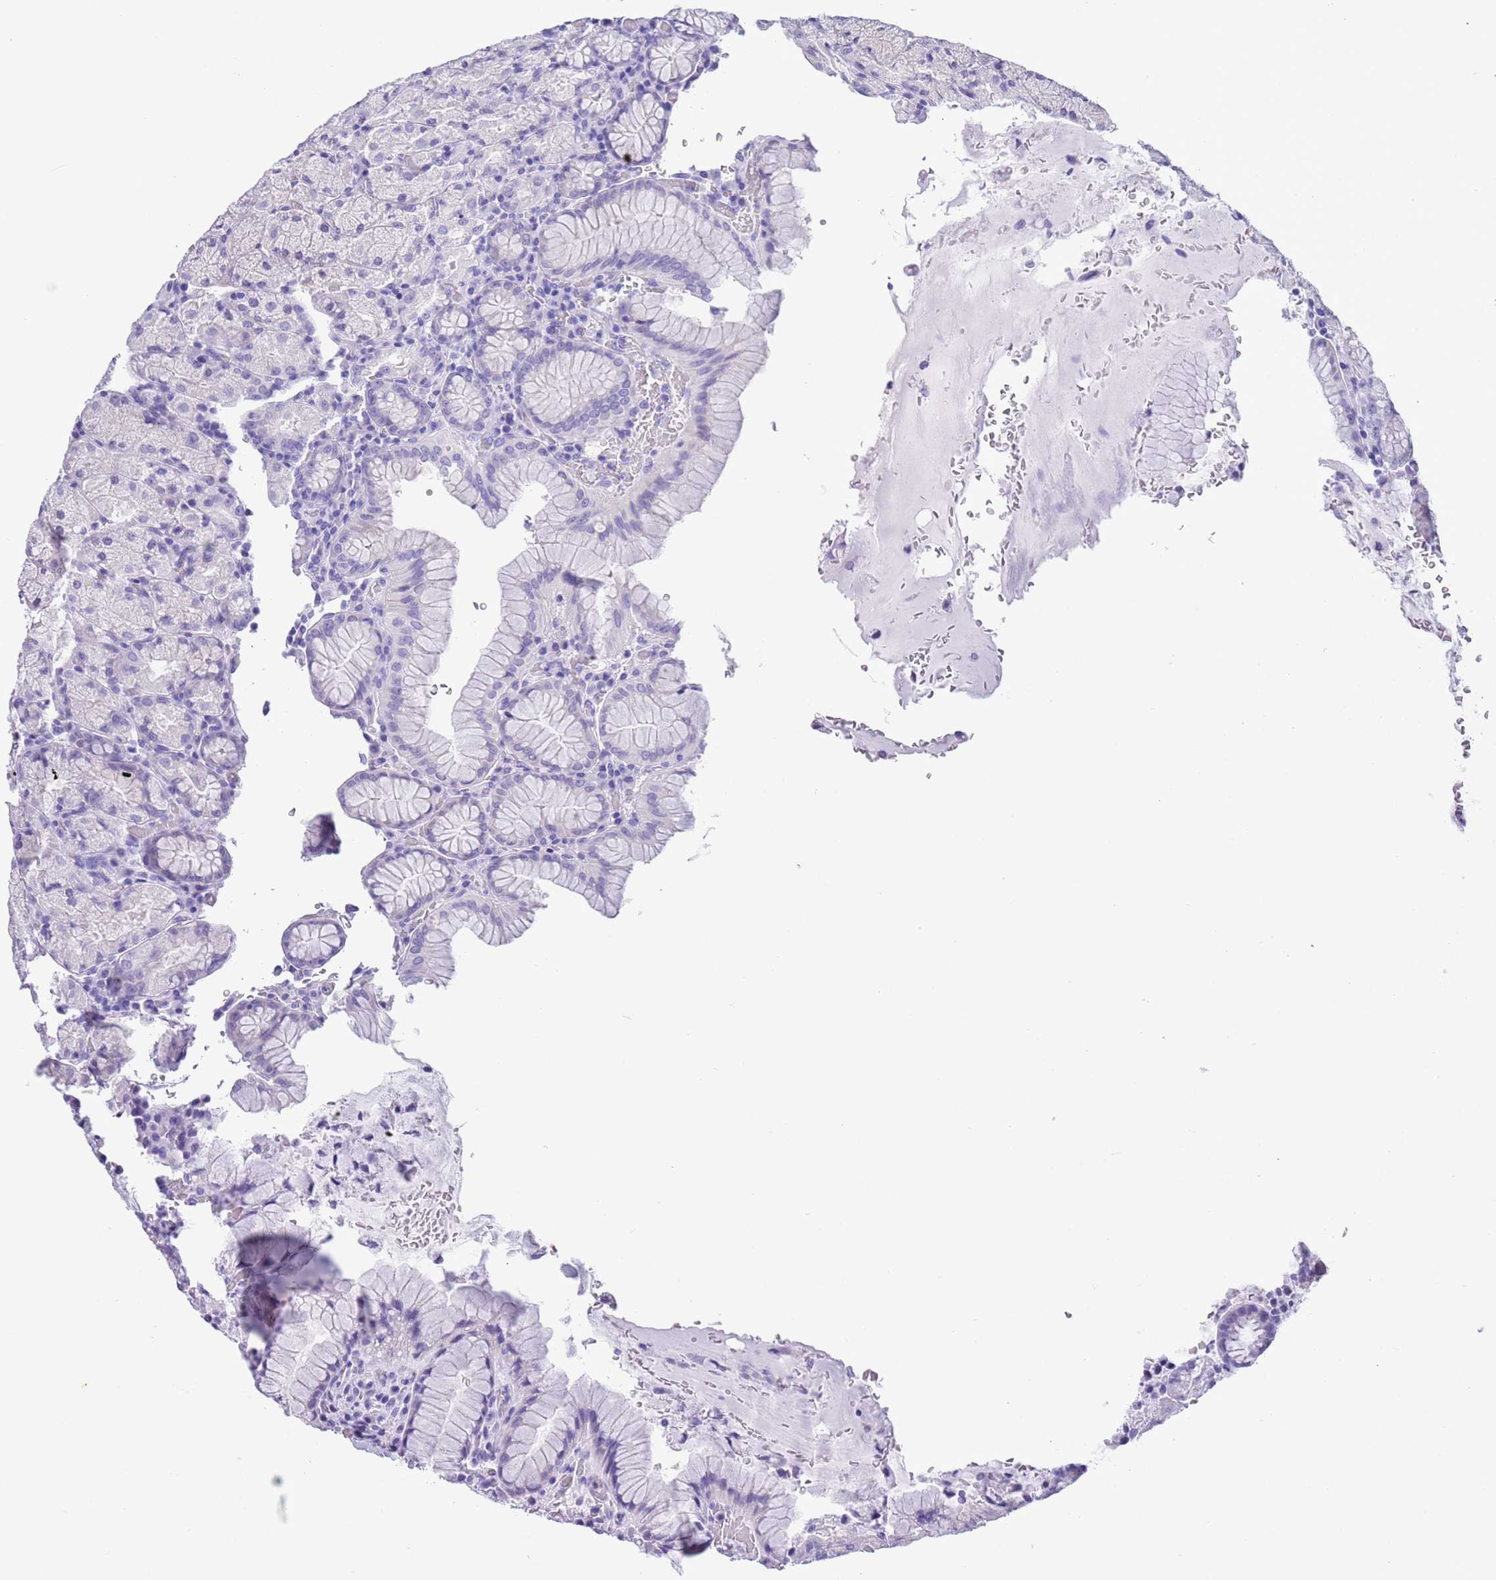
{"staining": {"intensity": "negative", "quantity": "none", "location": "none"}, "tissue": "stomach", "cell_type": "Glandular cells", "image_type": "normal", "snomed": [{"axis": "morphology", "description": "Normal tissue, NOS"}, {"axis": "topography", "description": "Stomach, upper"}, {"axis": "topography", "description": "Stomach, lower"}], "caption": "The immunohistochemistry micrograph has no significant staining in glandular cells of stomach.", "gene": "TMEM185A", "patient": {"sex": "male", "age": 80}}